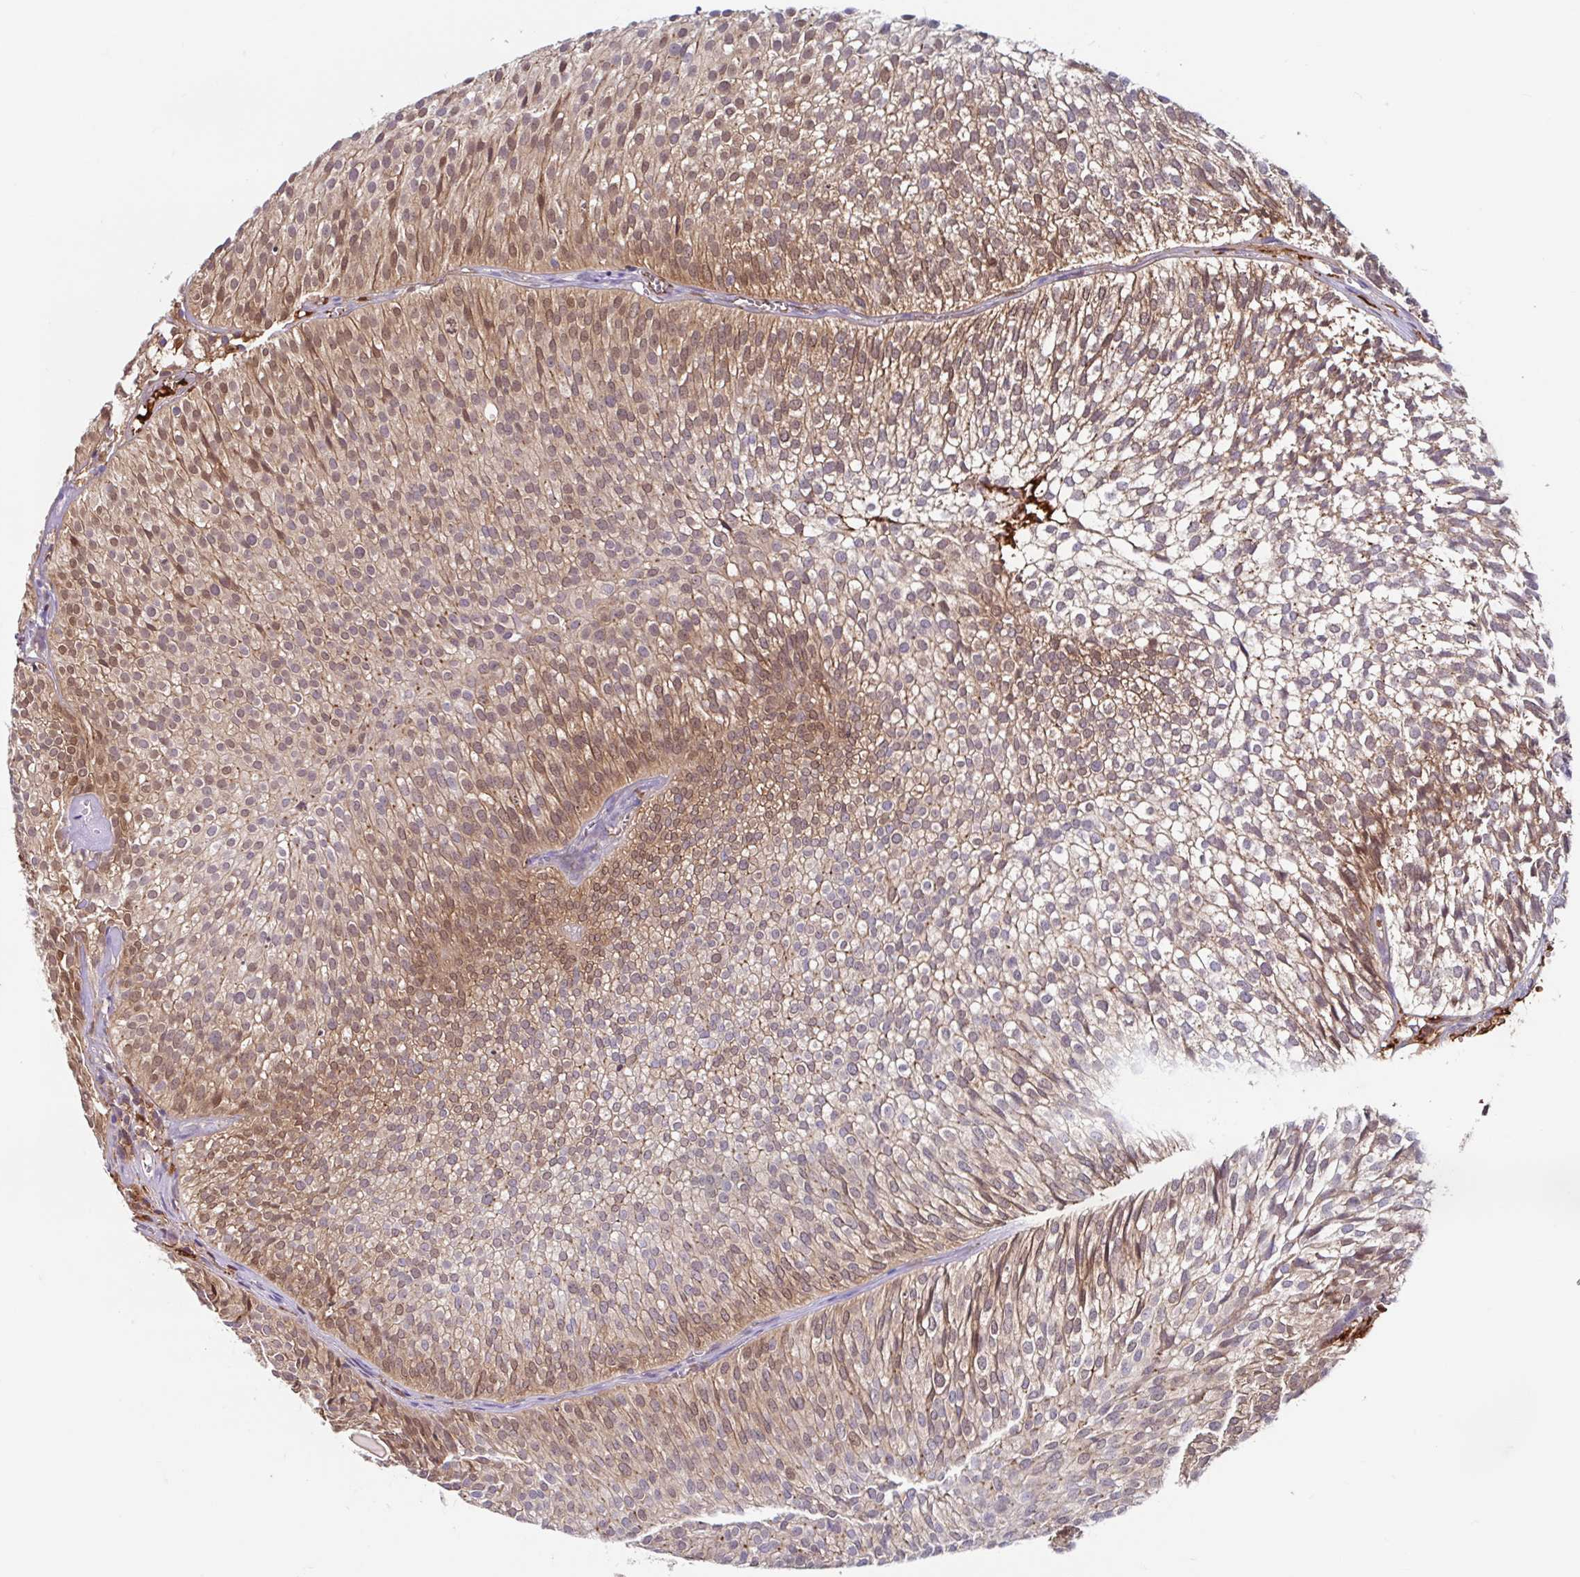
{"staining": {"intensity": "moderate", "quantity": ">75%", "location": "cytoplasmic/membranous,nuclear"}, "tissue": "urothelial cancer", "cell_type": "Tumor cells", "image_type": "cancer", "snomed": [{"axis": "morphology", "description": "Urothelial carcinoma, Low grade"}, {"axis": "topography", "description": "Urinary bladder"}], "caption": "Human low-grade urothelial carcinoma stained for a protein (brown) exhibits moderate cytoplasmic/membranous and nuclear positive positivity in about >75% of tumor cells.", "gene": "BLVRA", "patient": {"sex": "male", "age": 91}}